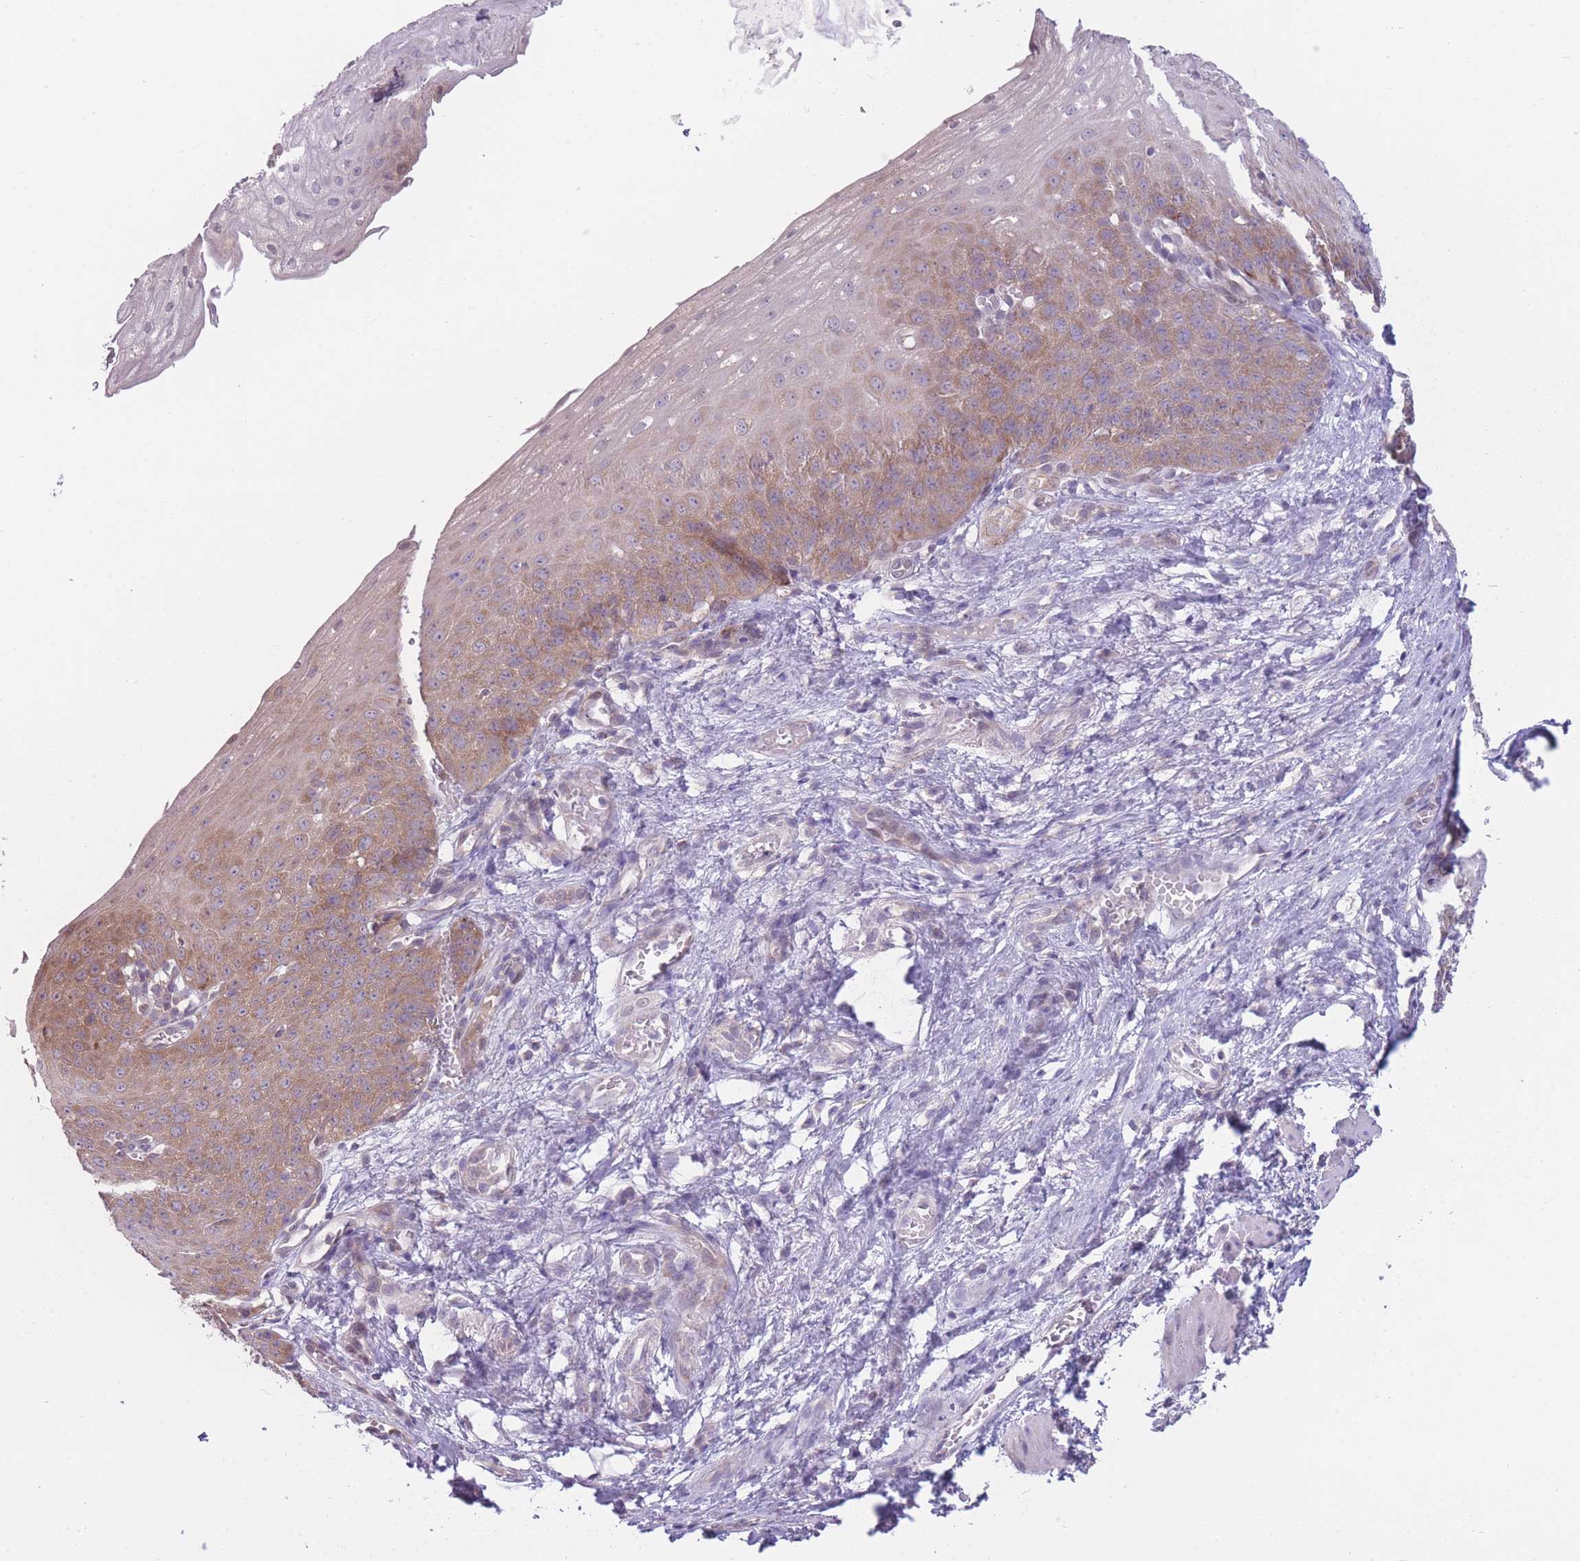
{"staining": {"intensity": "moderate", "quantity": "25%-75%", "location": "cytoplasmic/membranous"}, "tissue": "esophagus", "cell_type": "Squamous epithelial cells", "image_type": "normal", "snomed": [{"axis": "morphology", "description": "Normal tissue, NOS"}, {"axis": "topography", "description": "Esophagus"}], "caption": "Moderate cytoplasmic/membranous positivity is appreciated in about 25%-75% of squamous epithelial cells in unremarkable esophagus.", "gene": "CCT6A", "patient": {"sex": "male", "age": 71}}